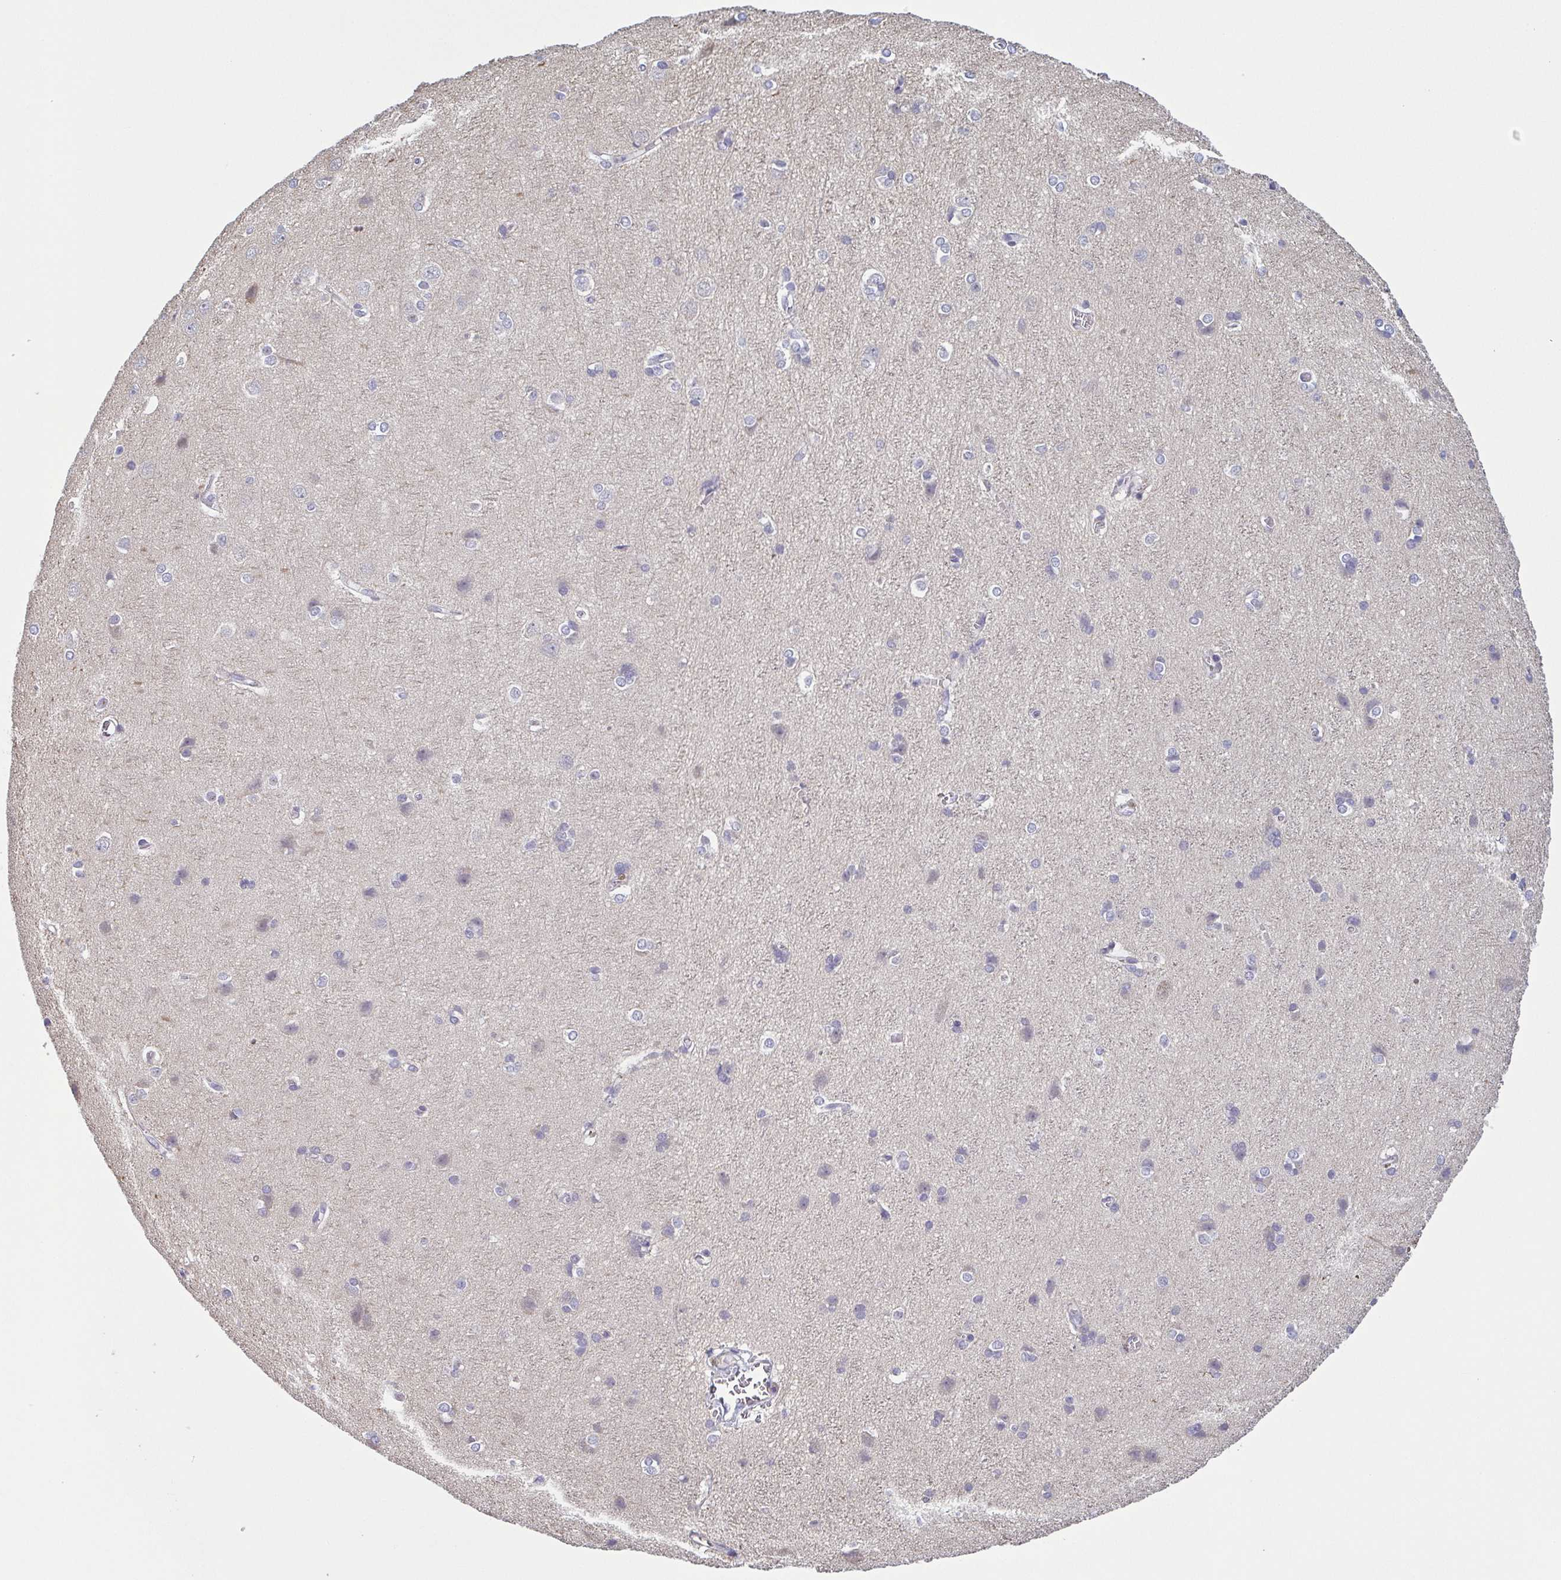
{"staining": {"intensity": "negative", "quantity": "none", "location": "none"}, "tissue": "cerebral cortex", "cell_type": "Endothelial cells", "image_type": "normal", "snomed": [{"axis": "morphology", "description": "Normal tissue, NOS"}, {"axis": "topography", "description": "Cerebral cortex"}], "caption": "Normal cerebral cortex was stained to show a protein in brown. There is no significant expression in endothelial cells. (Stains: DAB immunohistochemistry (IHC) with hematoxylin counter stain, Microscopy: brightfield microscopy at high magnification).", "gene": "ECM1", "patient": {"sex": "male", "age": 37}}